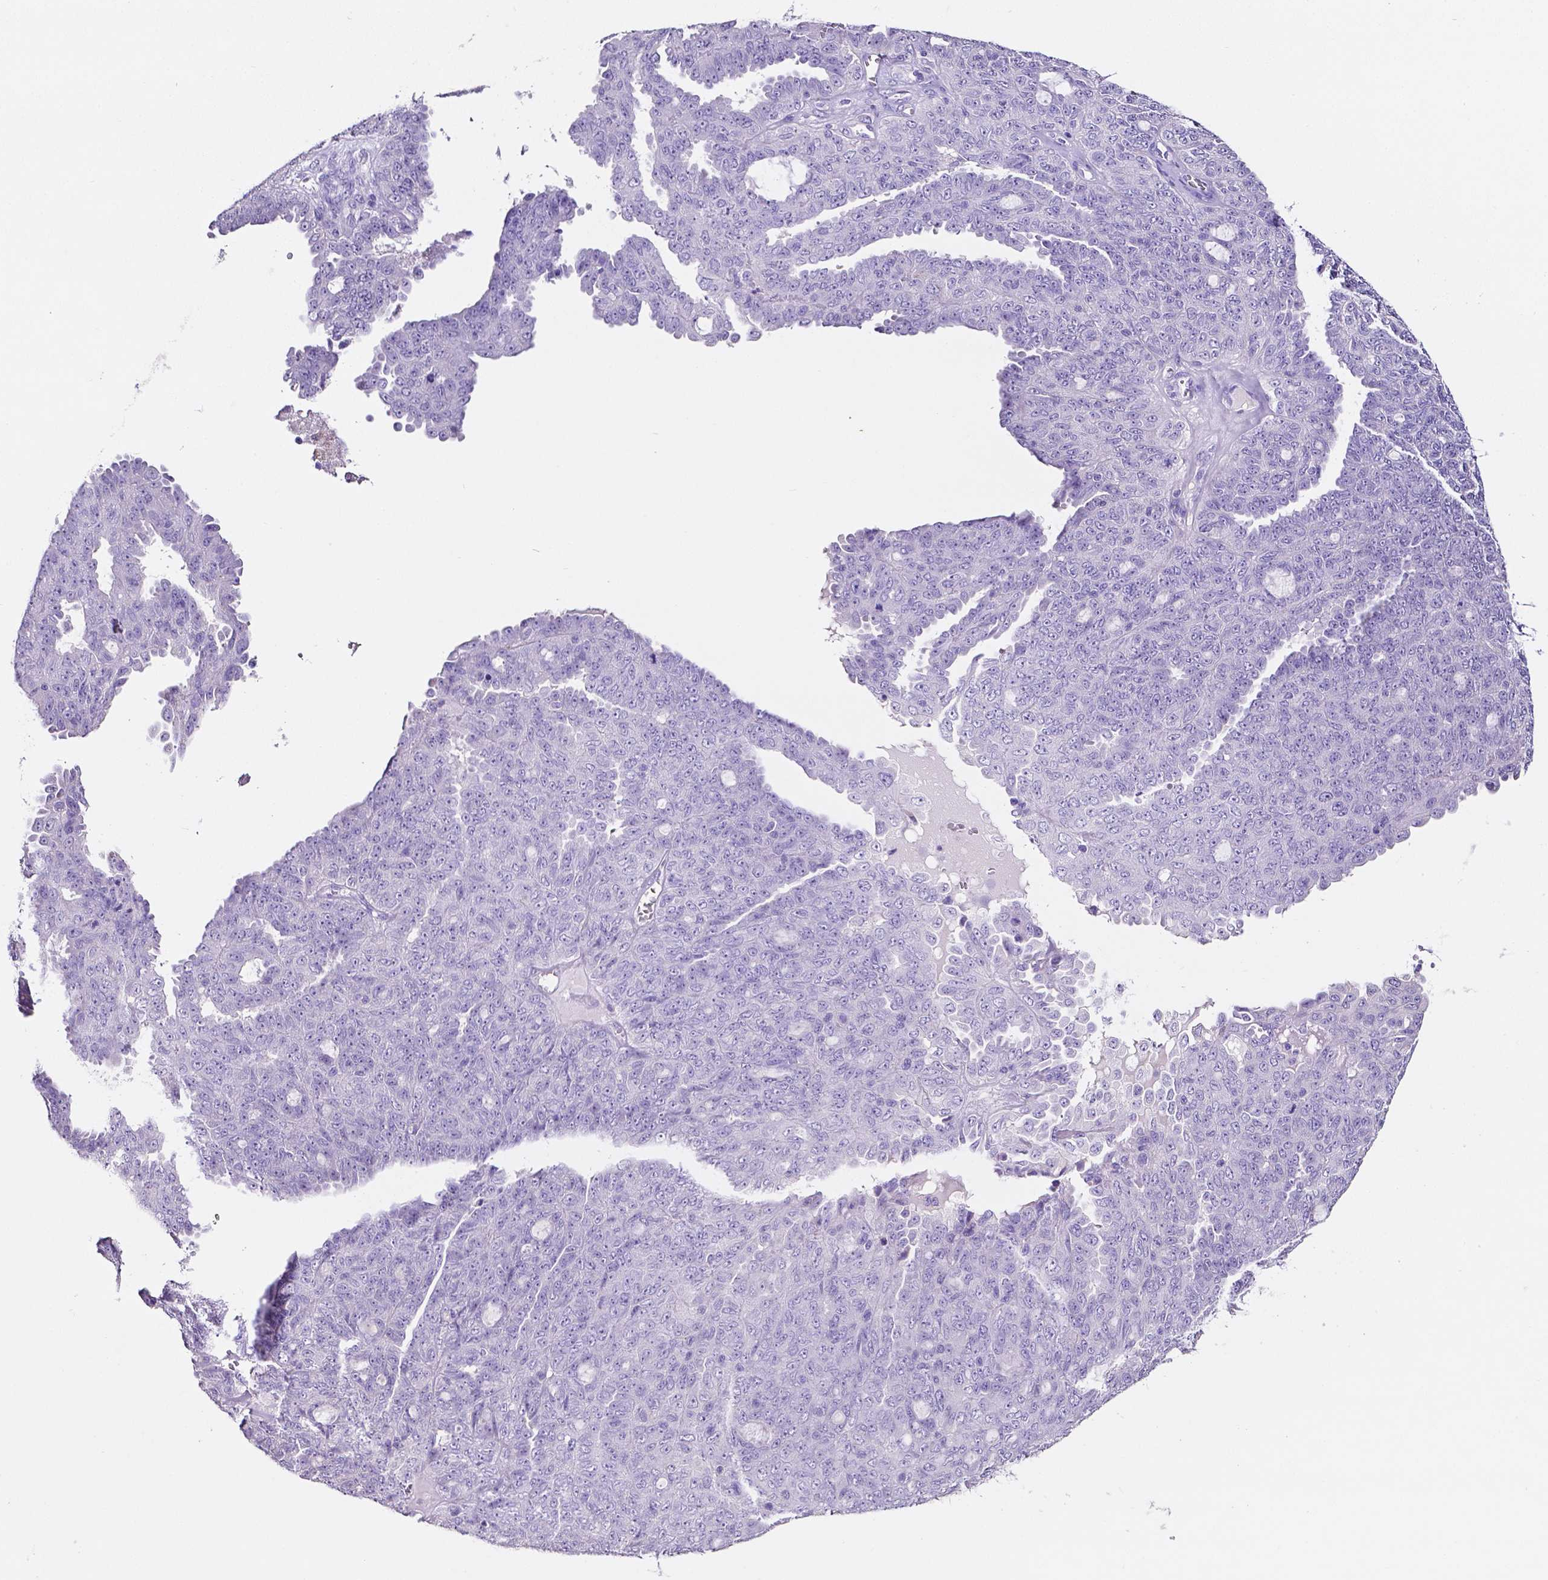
{"staining": {"intensity": "negative", "quantity": "none", "location": "none"}, "tissue": "ovarian cancer", "cell_type": "Tumor cells", "image_type": "cancer", "snomed": [{"axis": "morphology", "description": "Cystadenocarcinoma, serous, NOS"}, {"axis": "topography", "description": "Ovary"}], "caption": "Tumor cells show no significant staining in ovarian serous cystadenocarcinoma.", "gene": "SLC22A2", "patient": {"sex": "female", "age": 71}}